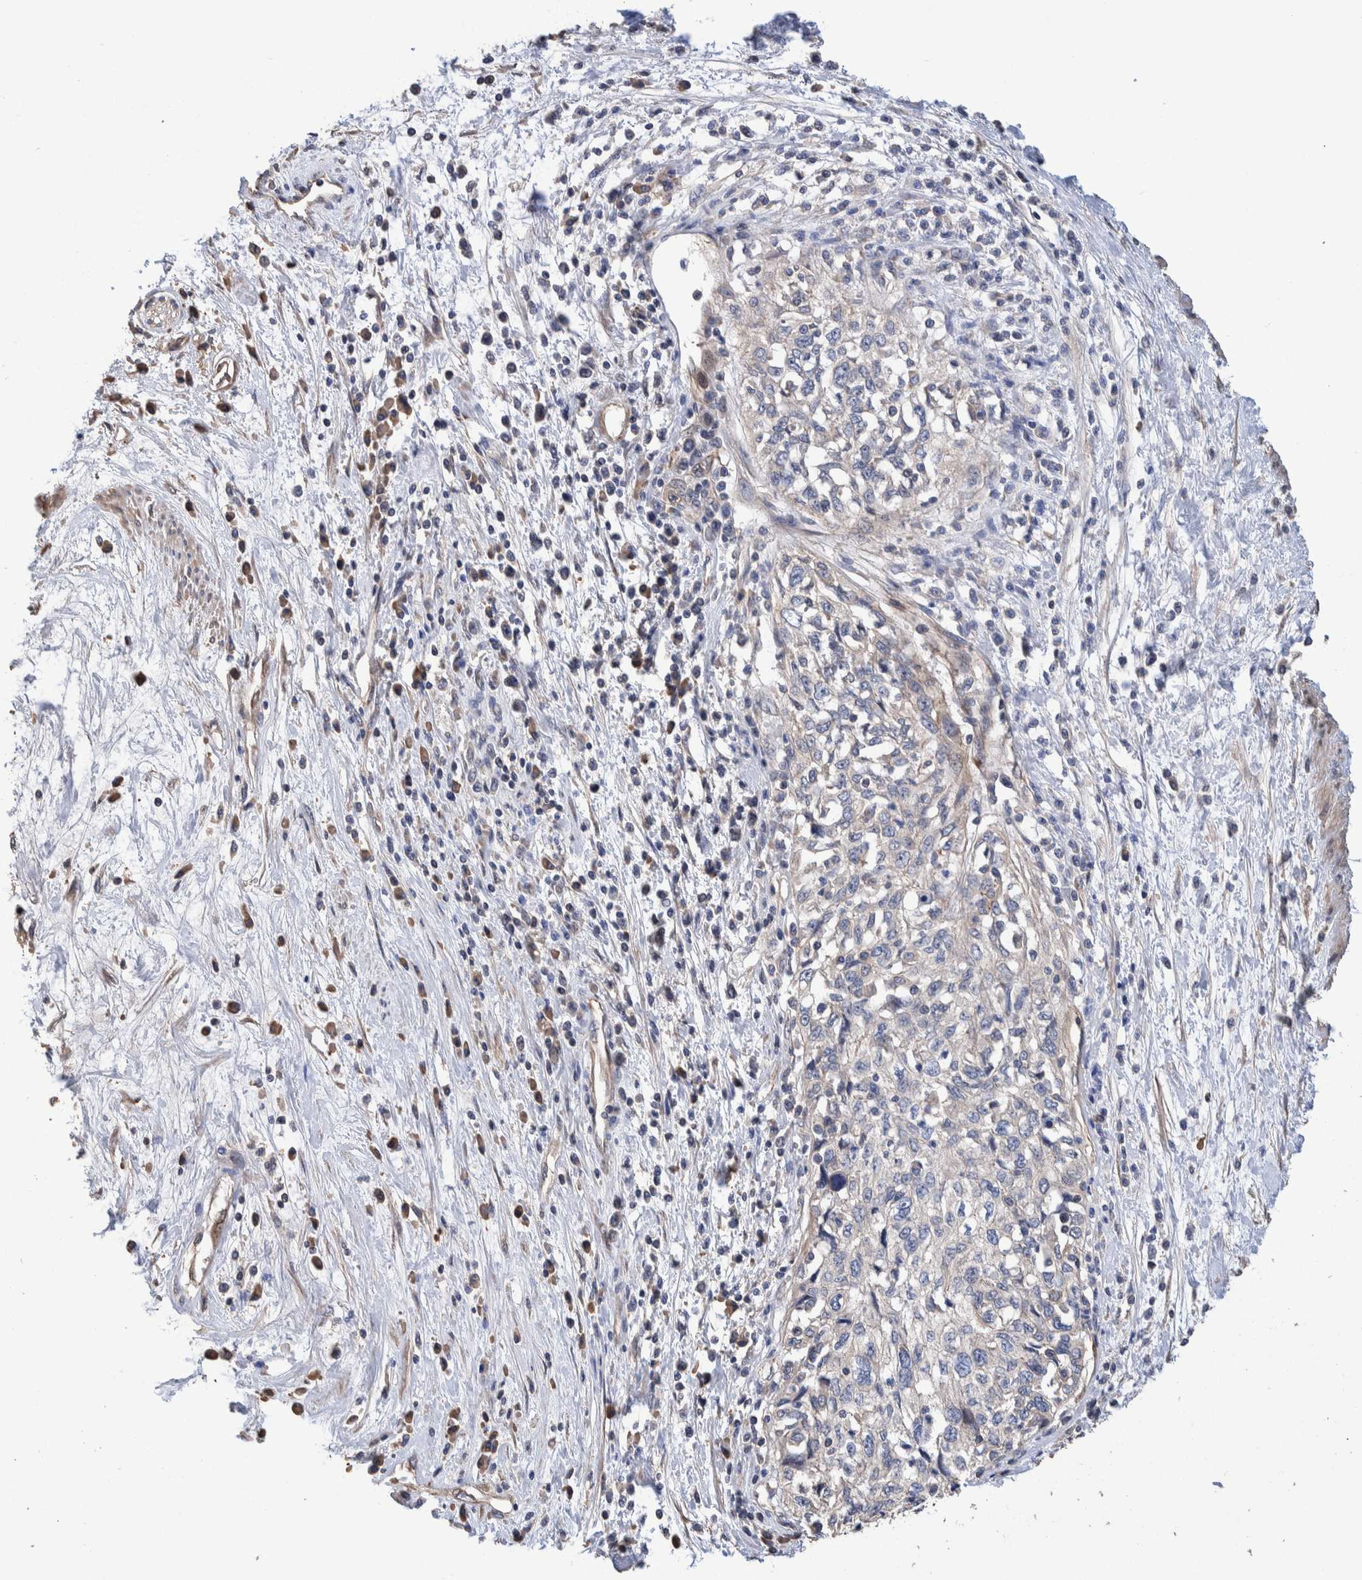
{"staining": {"intensity": "negative", "quantity": "none", "location": "none"}, "tissue": "cervical cancer", "cell_type": "Tumor cells", "image_type": "cancer", "snomed": [{"axis": "morphology", "description": "Squamous cell carcinoma, NOS"}, {"axis": "topography", "description": "Cervix"}], "caption": "This image is of cervical squamous cell carcinoma stained with immunohistochemistry (IHC) to label a protein in brown with the nuclei are counter-stained blue. There is no expression in tumor cells.", "gene": "SLC45A4", "patient": {"sex": "female", "age": 57}}